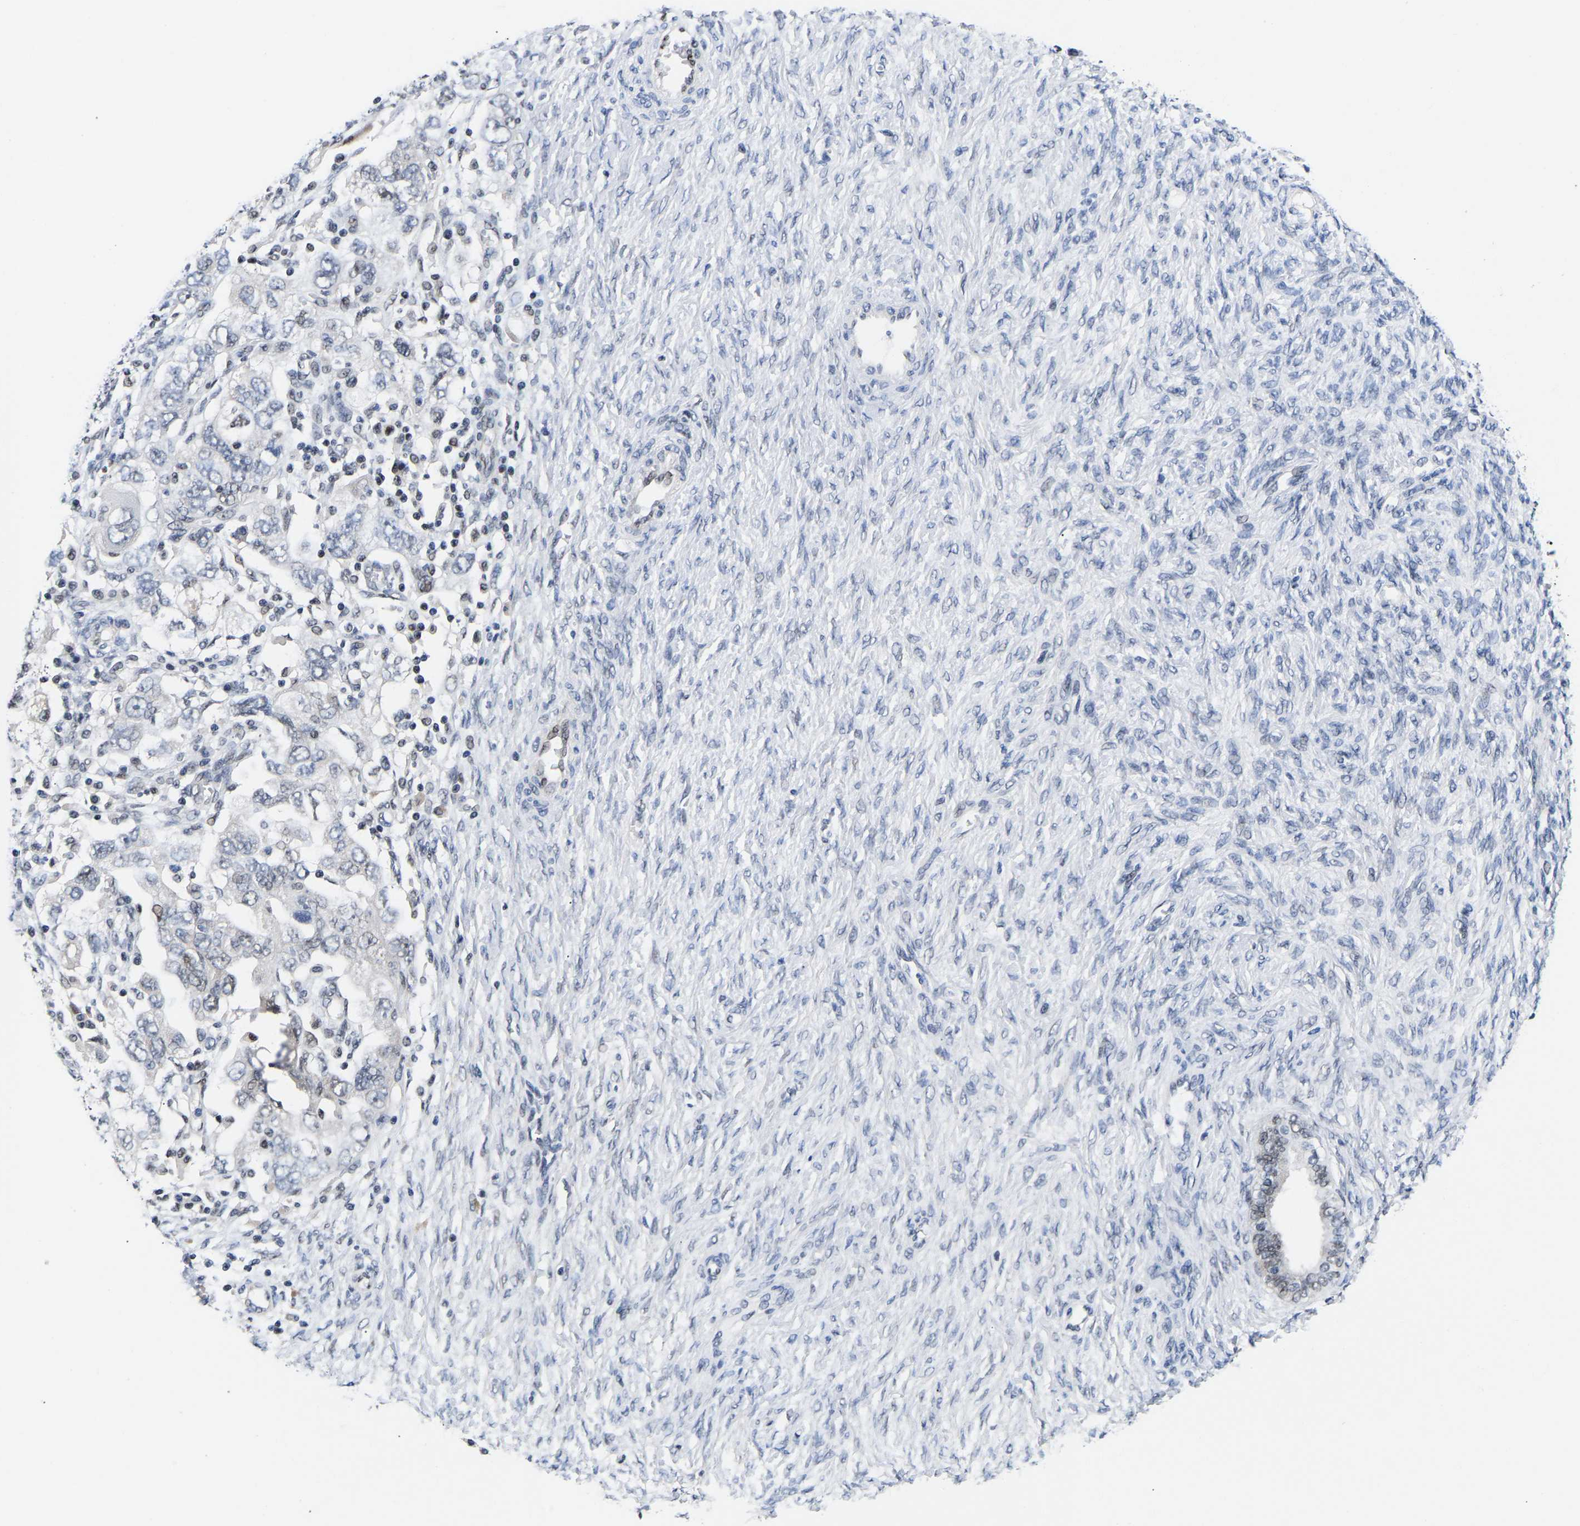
{"staining": {"intensity": "negative", "quantity": "none", "location": "none"}, "tissue": "ovarian cancer", "cell_type": "Tumor cells", "image_type": "cancer", "snomed": [{"axis": "morphology", "description": "Carcinoma, NOS"}, {"axis": "morphology", "description": "Cystadenocarcinoma, serous, NOS"}, {"axis": "topography", "description": "Ovary"}], "caption": "A high-resolution micrograph shows immunohistochemistry (IHC) staining of ovarian cancer, which shows no significant expression in tumor cells.", "gene": "PTRHD1", "patient": {"sex": "female", "age": 69}}